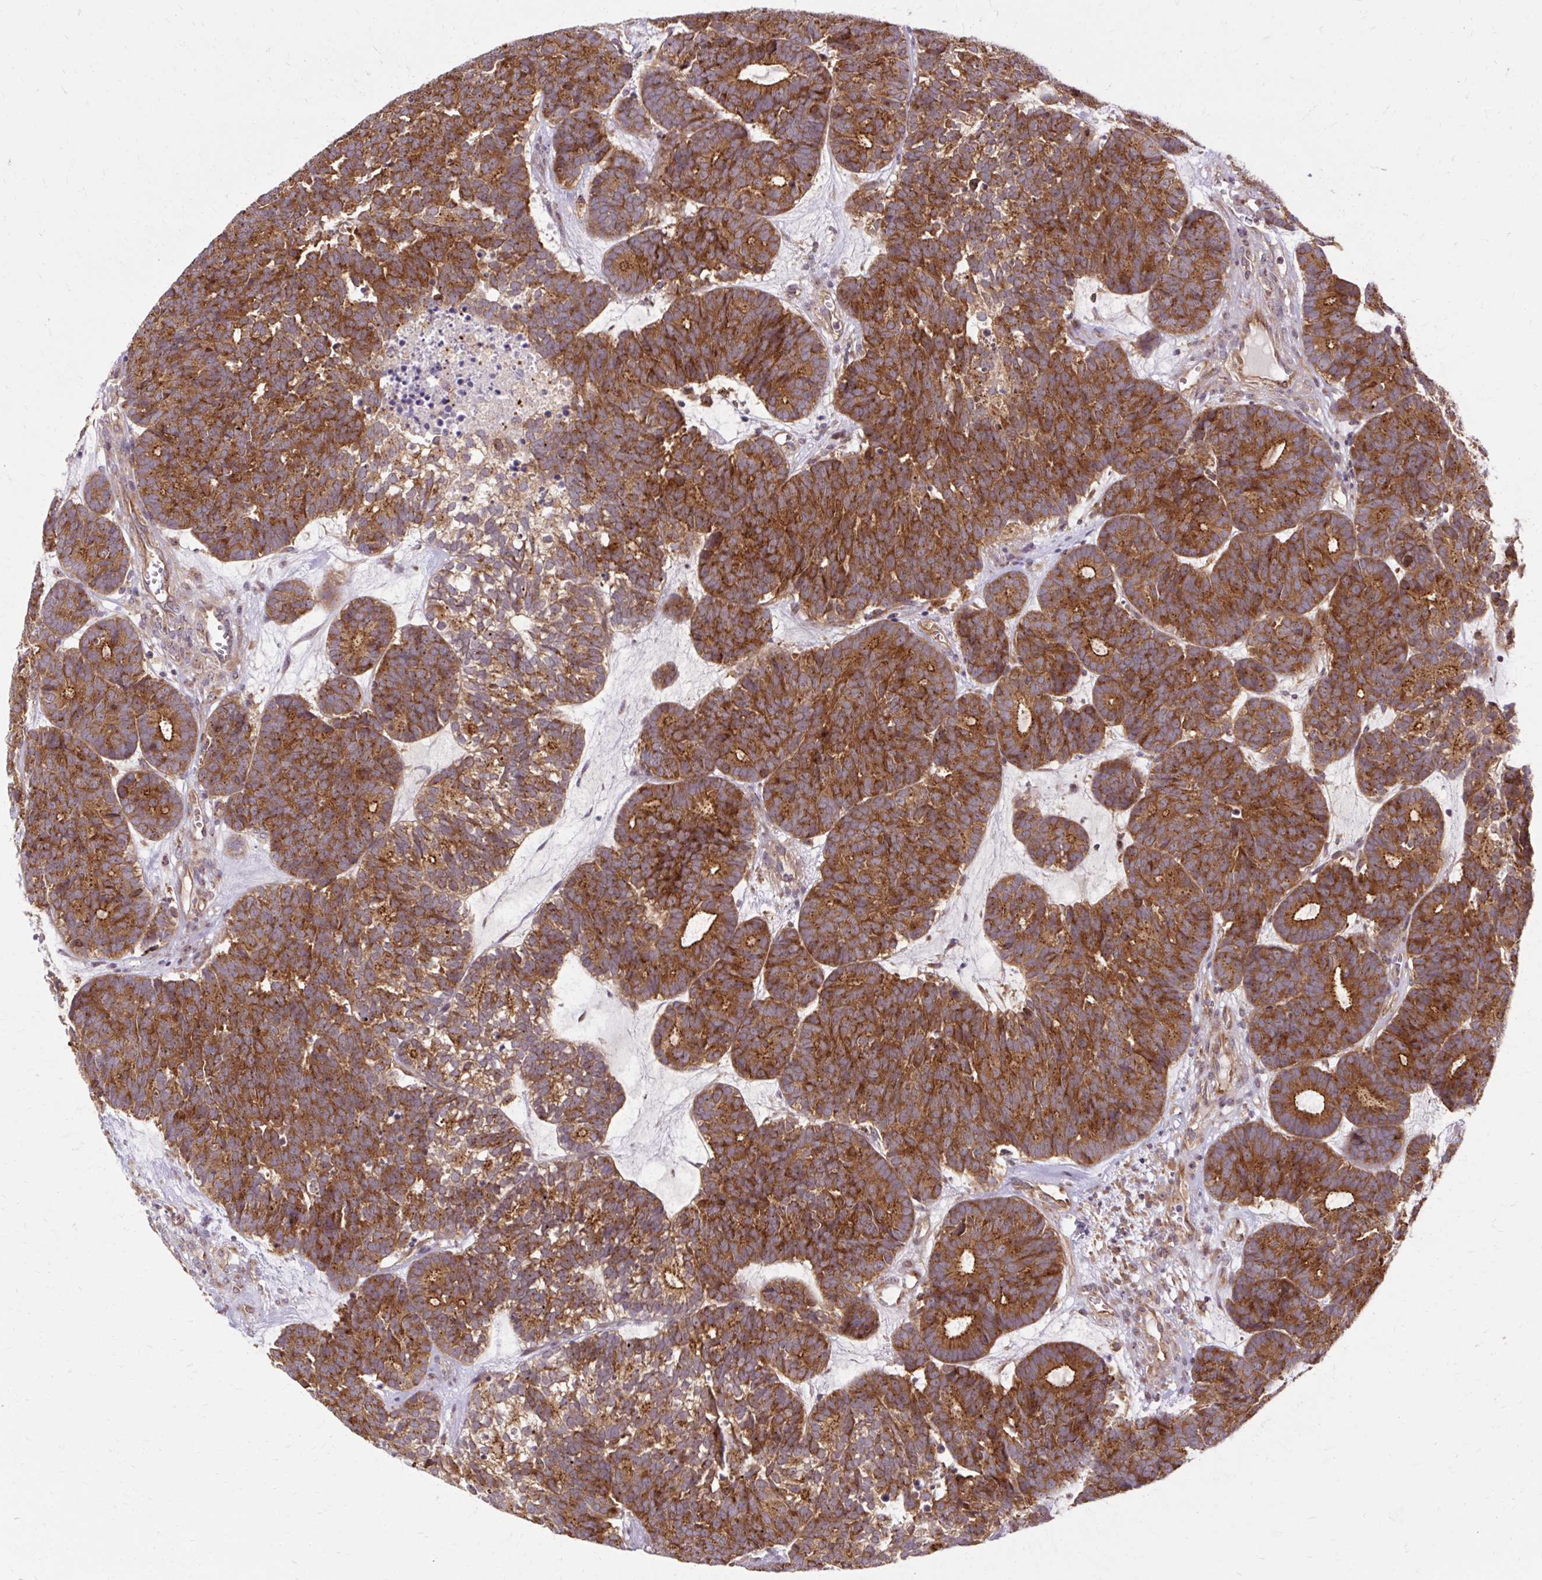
{"staining": {"intensity": "strong", "quantity": ">75%", "location": "cytoplasmic/membranous"}, "tissue": "head and neck cancer", "cell_type": "Tumor cells", "image_type": "cancer", "snomed": [{"axis": "morphology", "description": "Adenocarcinoma, NOS"}, {"axis": "topography", "description": "Head-Neck"}], "caption": "A micrograph of human head and neck adenocarcinoma stained for a protein demonstrates strong cytoplasmic/membranous brown staining in tumor cells.", "gene": "MZT2B", "patient": {"sex": "female", "age": 81}}